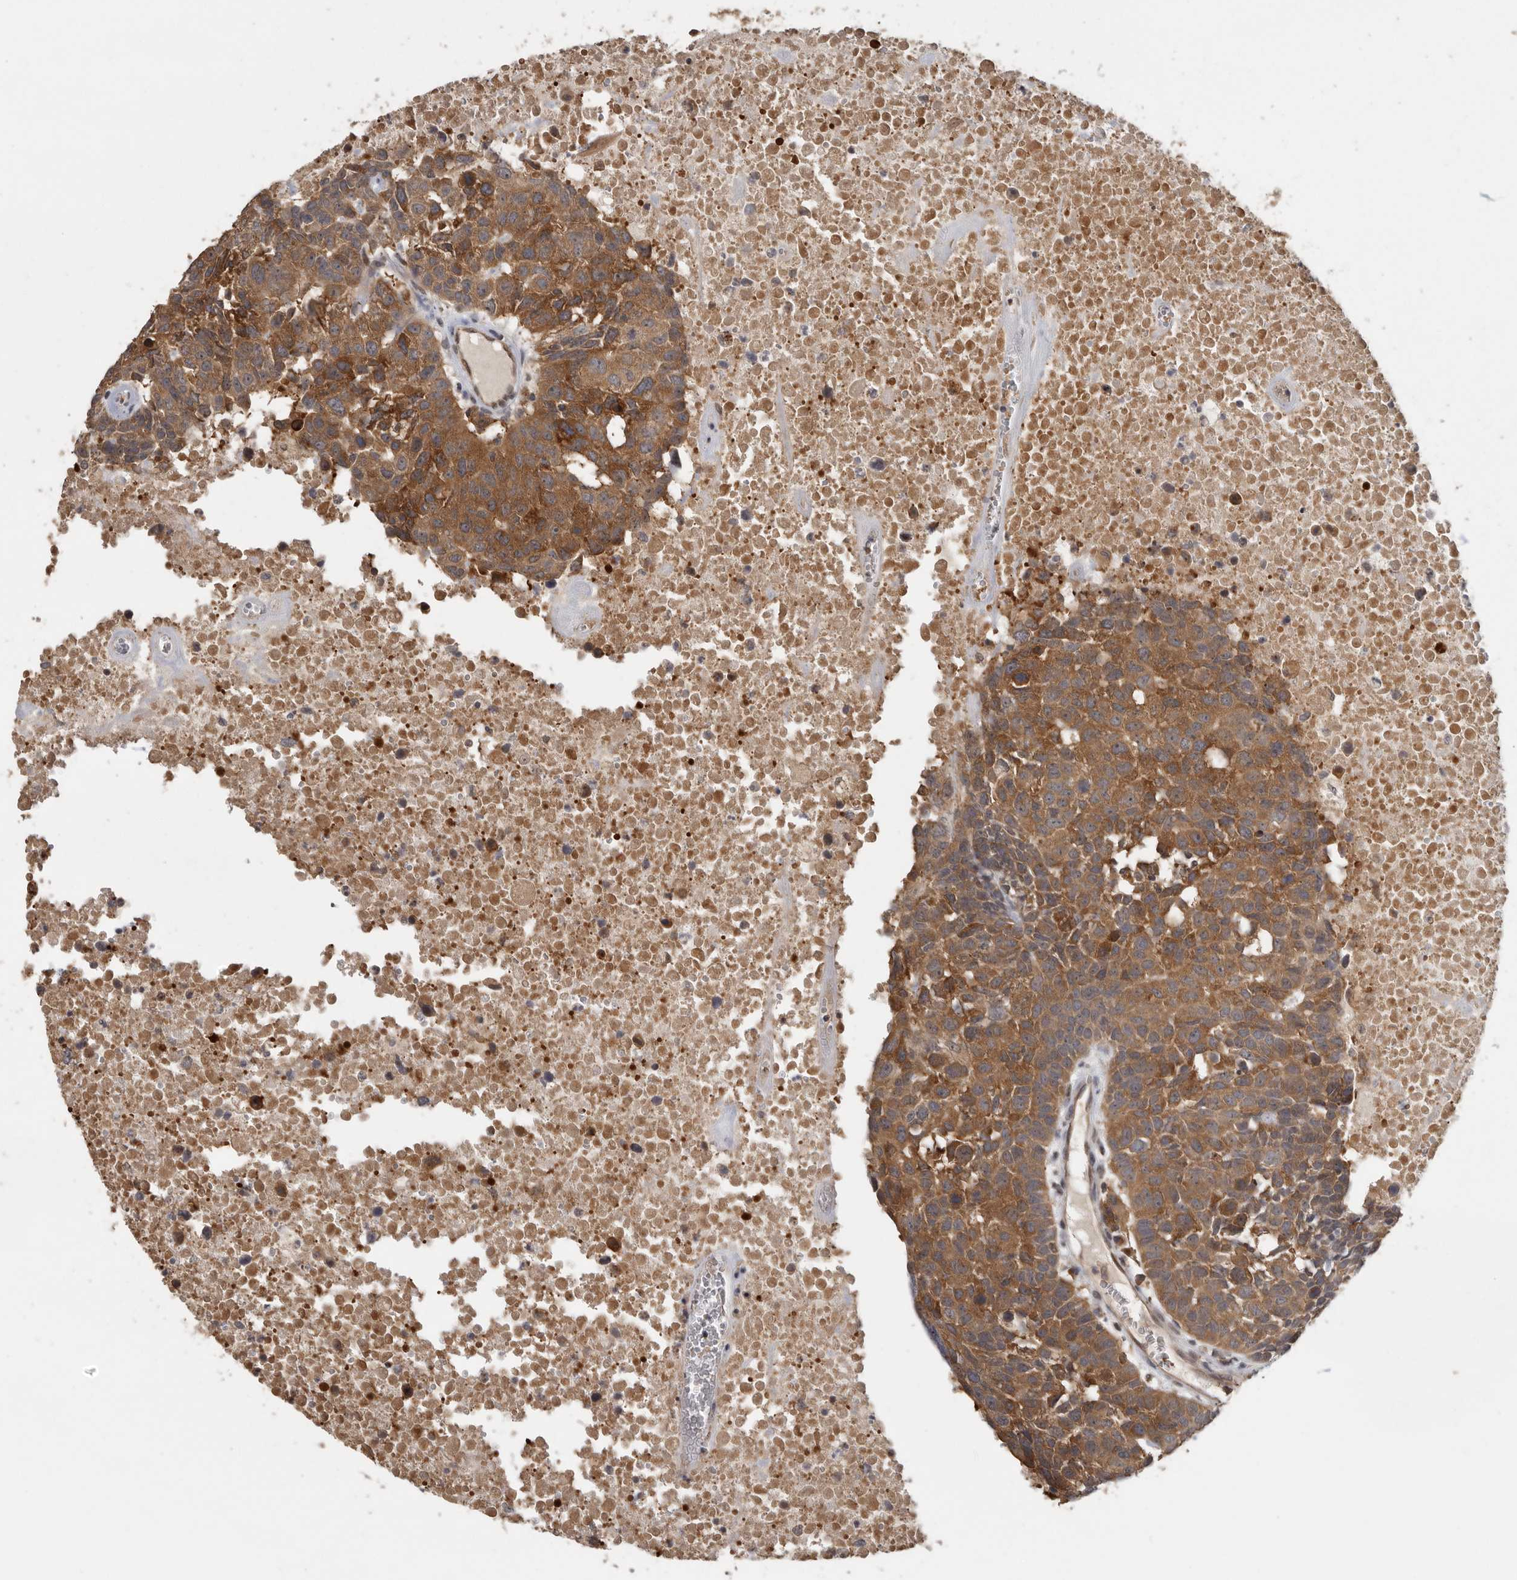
{"staining": {"intensity": "strong", "quantity": ">75%", "location": "cytoplasmic/membranous"}, "tissue": "head and neck cancer", "cell_type": "Tumor cells", "image_type": "cancer", "snomed": [{"axis": "morphology", "description": "Squamous cell carcinoma, NOS"}, {"axis": "topography", "description": "Head-Neck"}], "caption": "Head and neck squamous cell carcinoma stained for a protein demonstrates strong cytoplasmic/membranous positivity in tumor cells. (DAB (3,3'-diaminobenzidine) IHC with brightfield microscopy, high magnification).", "gene": "CCT8", "patient": {"sex": "male", "age": 66}}